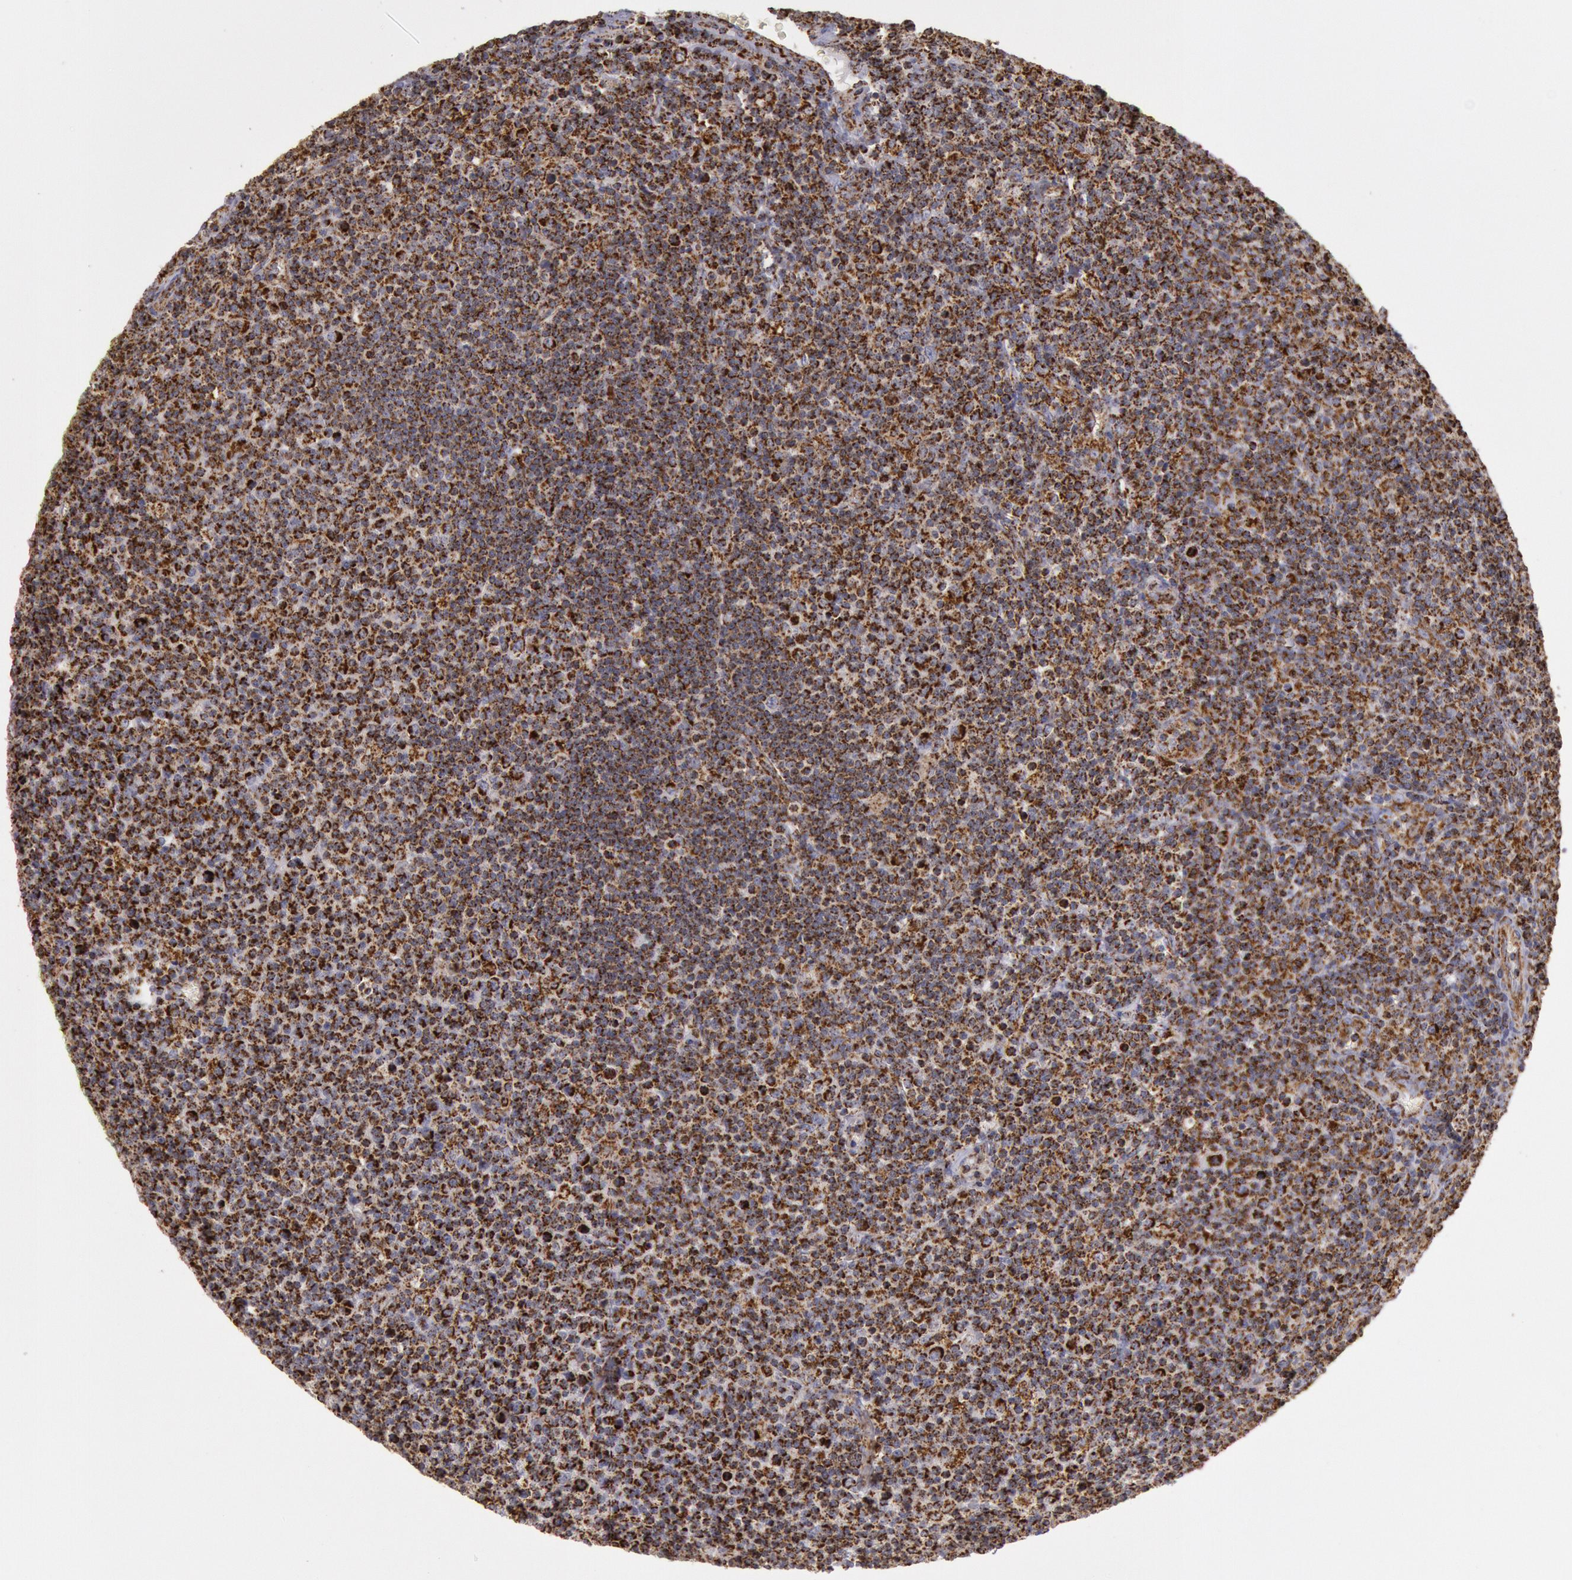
{"staining": {"intensity": "strong", "quantity": ">75%", "location": "cytoplasmic/membranous"}, "tissue": "lymphoma", "cell_type": "Tumor cells", "image_type": "cancer", "snomed": [{"axis": "morphology", "description": "Malignant lymphoma, non-Hodgkin's type, Low grade"}, {"axis": "topography", "description": "Lymph node"}], "caption": "Human lymphoma stained with a protein marker reveals strong staining in tumor cells.", "gene": "CYC1", "patient": {"sex": "male", "age": 74}}